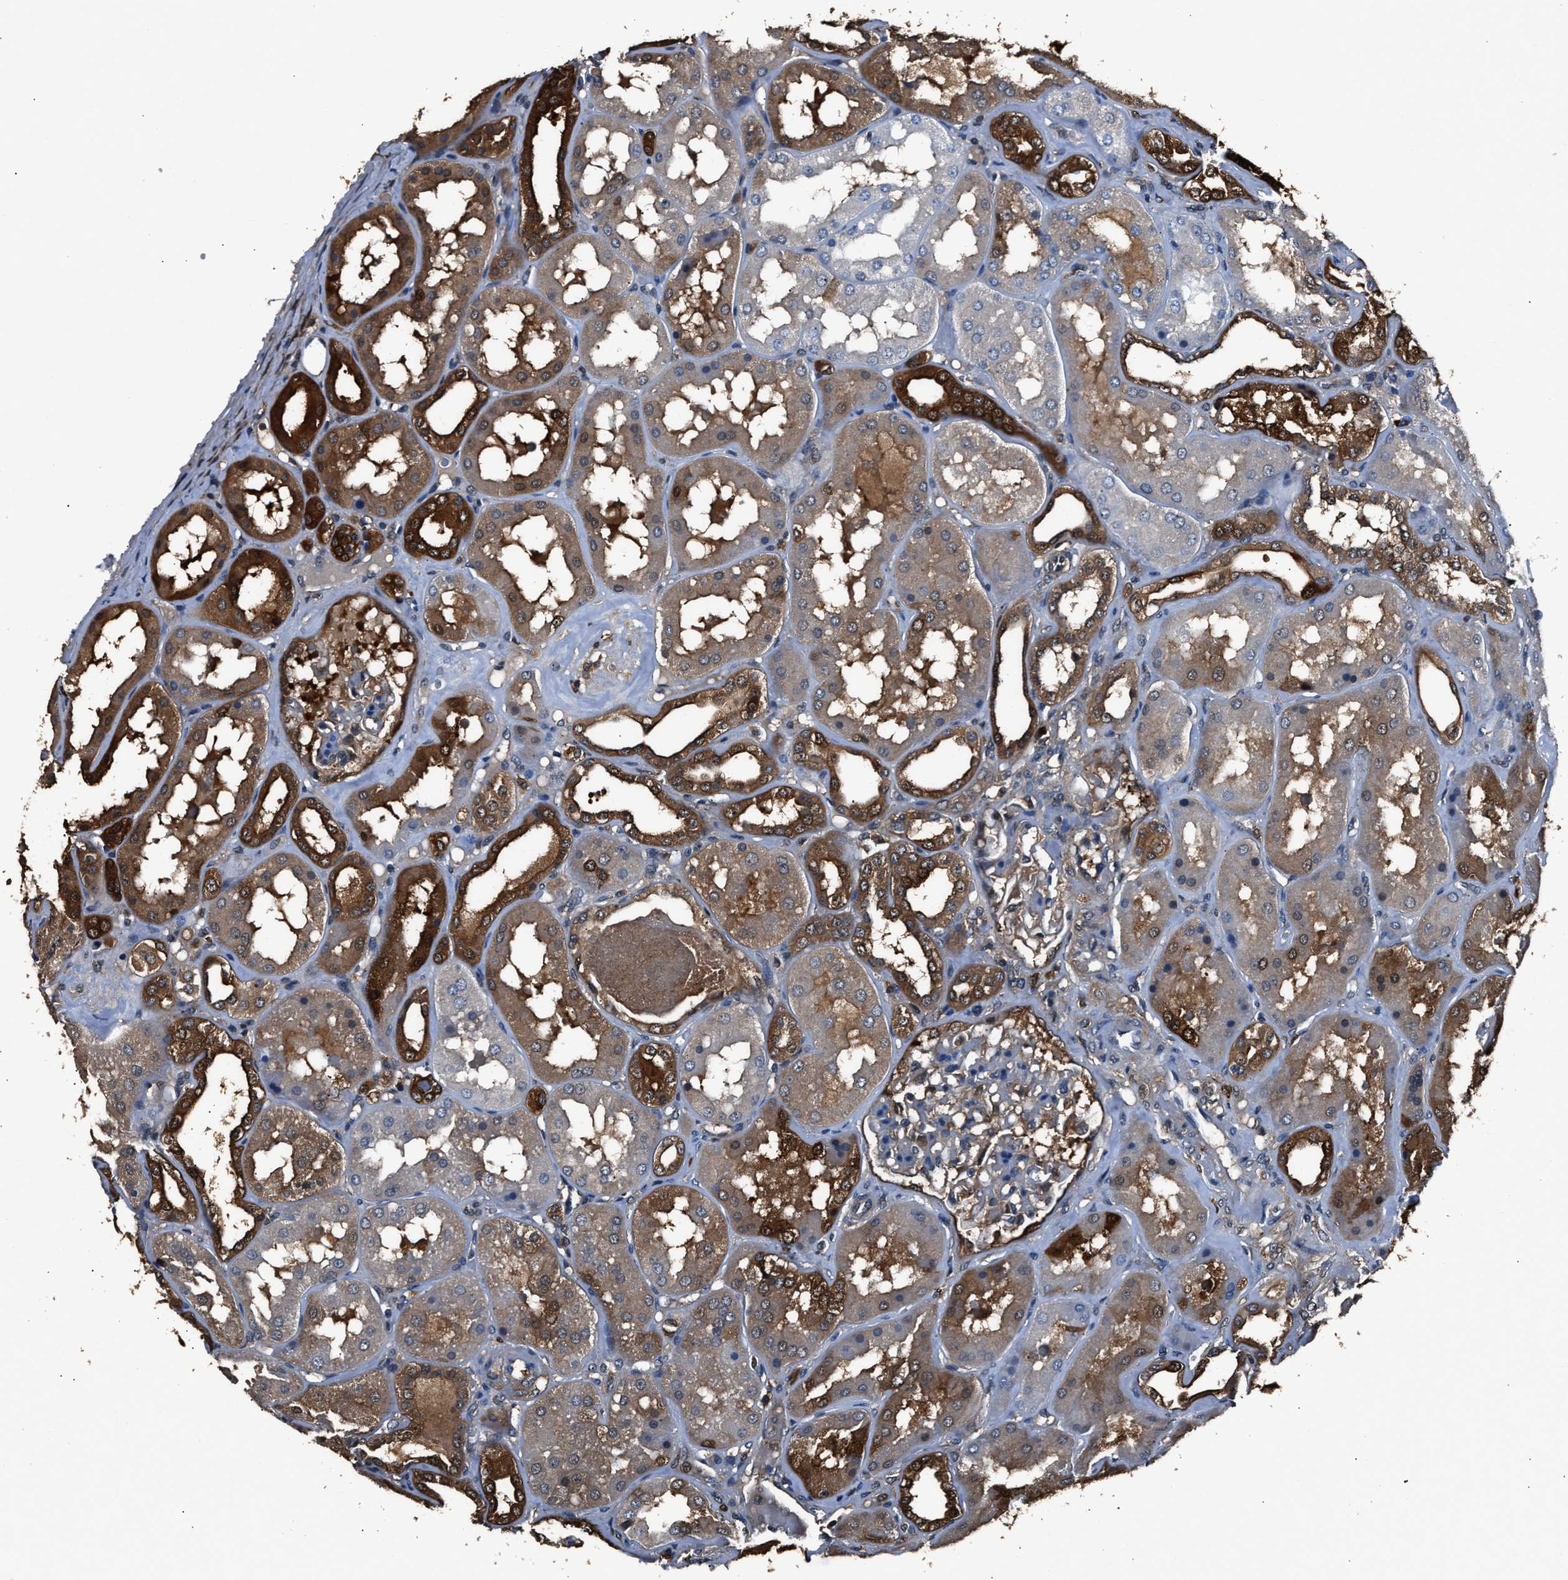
{"staining": {"intensity": "moderate", "quantity": "25%-75%", "location": "cytoplasmic/membranous"}, "tissue": "kidney", "cell_type": "Cells in glomeruli", "image_type": "normal", "snomed": [{"axis": "morphology", "description": "Normal tissue, NOS"}, {"axis": "topography", "description": "Kidney"}], "caption": "Cells in glomeruli reveal medium levels of moderate cytoplasmic/membranous positivity in approximately 25%-75% of cells in benign human kidney.", "gene": "GSTP1", "patient": {"sex": "female", "age": 56}}